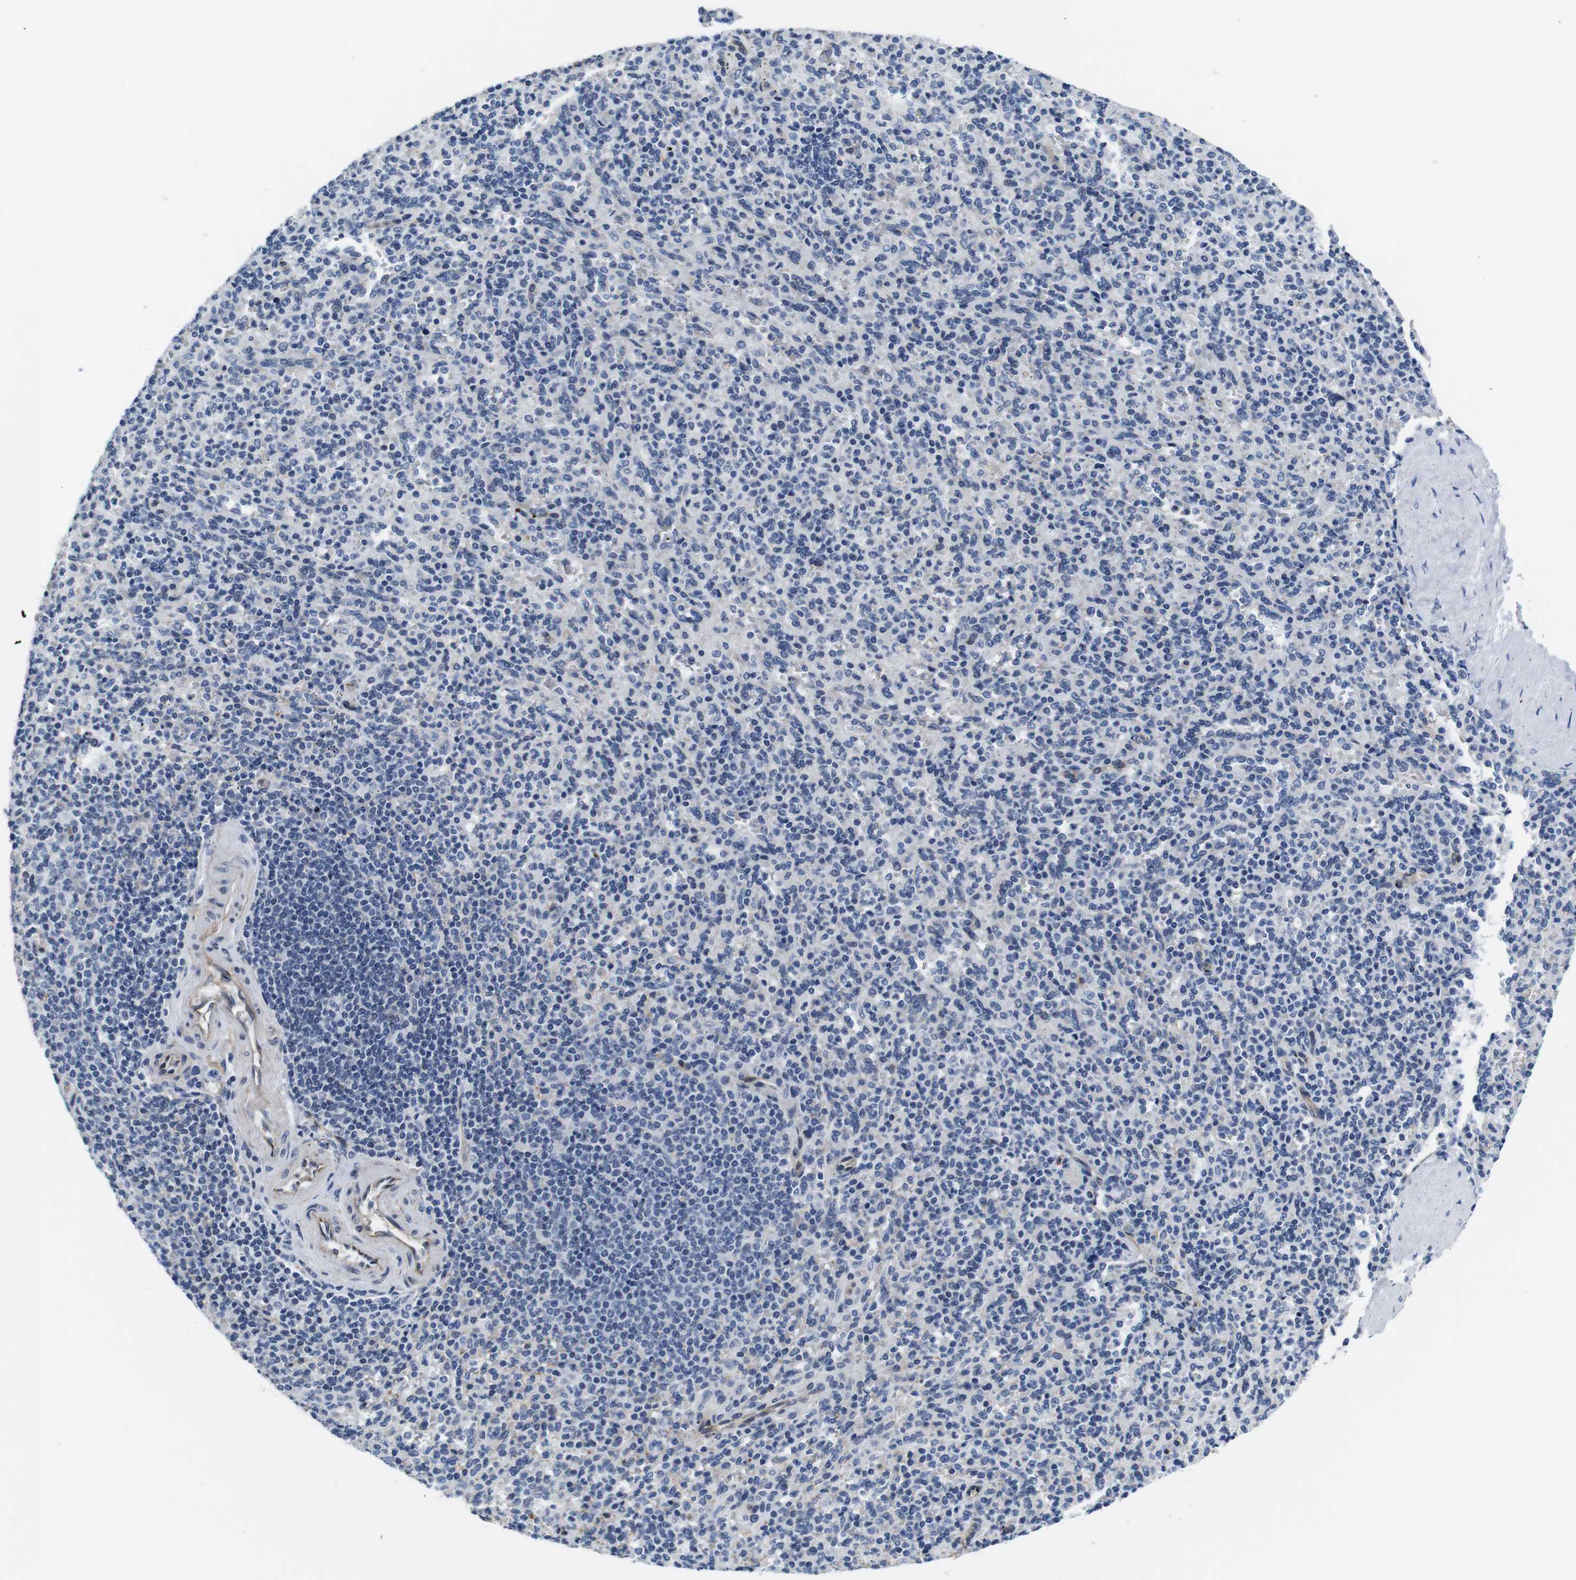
{"staining": {"intensity": "negative", "quantity": "none", "location": "none"}, "tissue": "spleen", "cell_type": "Cells in red pulp", "image_type": "normal", "snomed": [{"axis": "morphology", "description": "Normal tissue, NOS"}, {"axis": "topography", "description": "Spleen"}], "caption": "Immunohistochemistry (IHC) of benign human spleen shows no positivity in cells in red pulp. The staining is performed using DAB brown chromogen with nuclei counter-stained in using hematoxylin.", "gene": "SOCS3", "patient": {"sex": "male", "age": 36}}